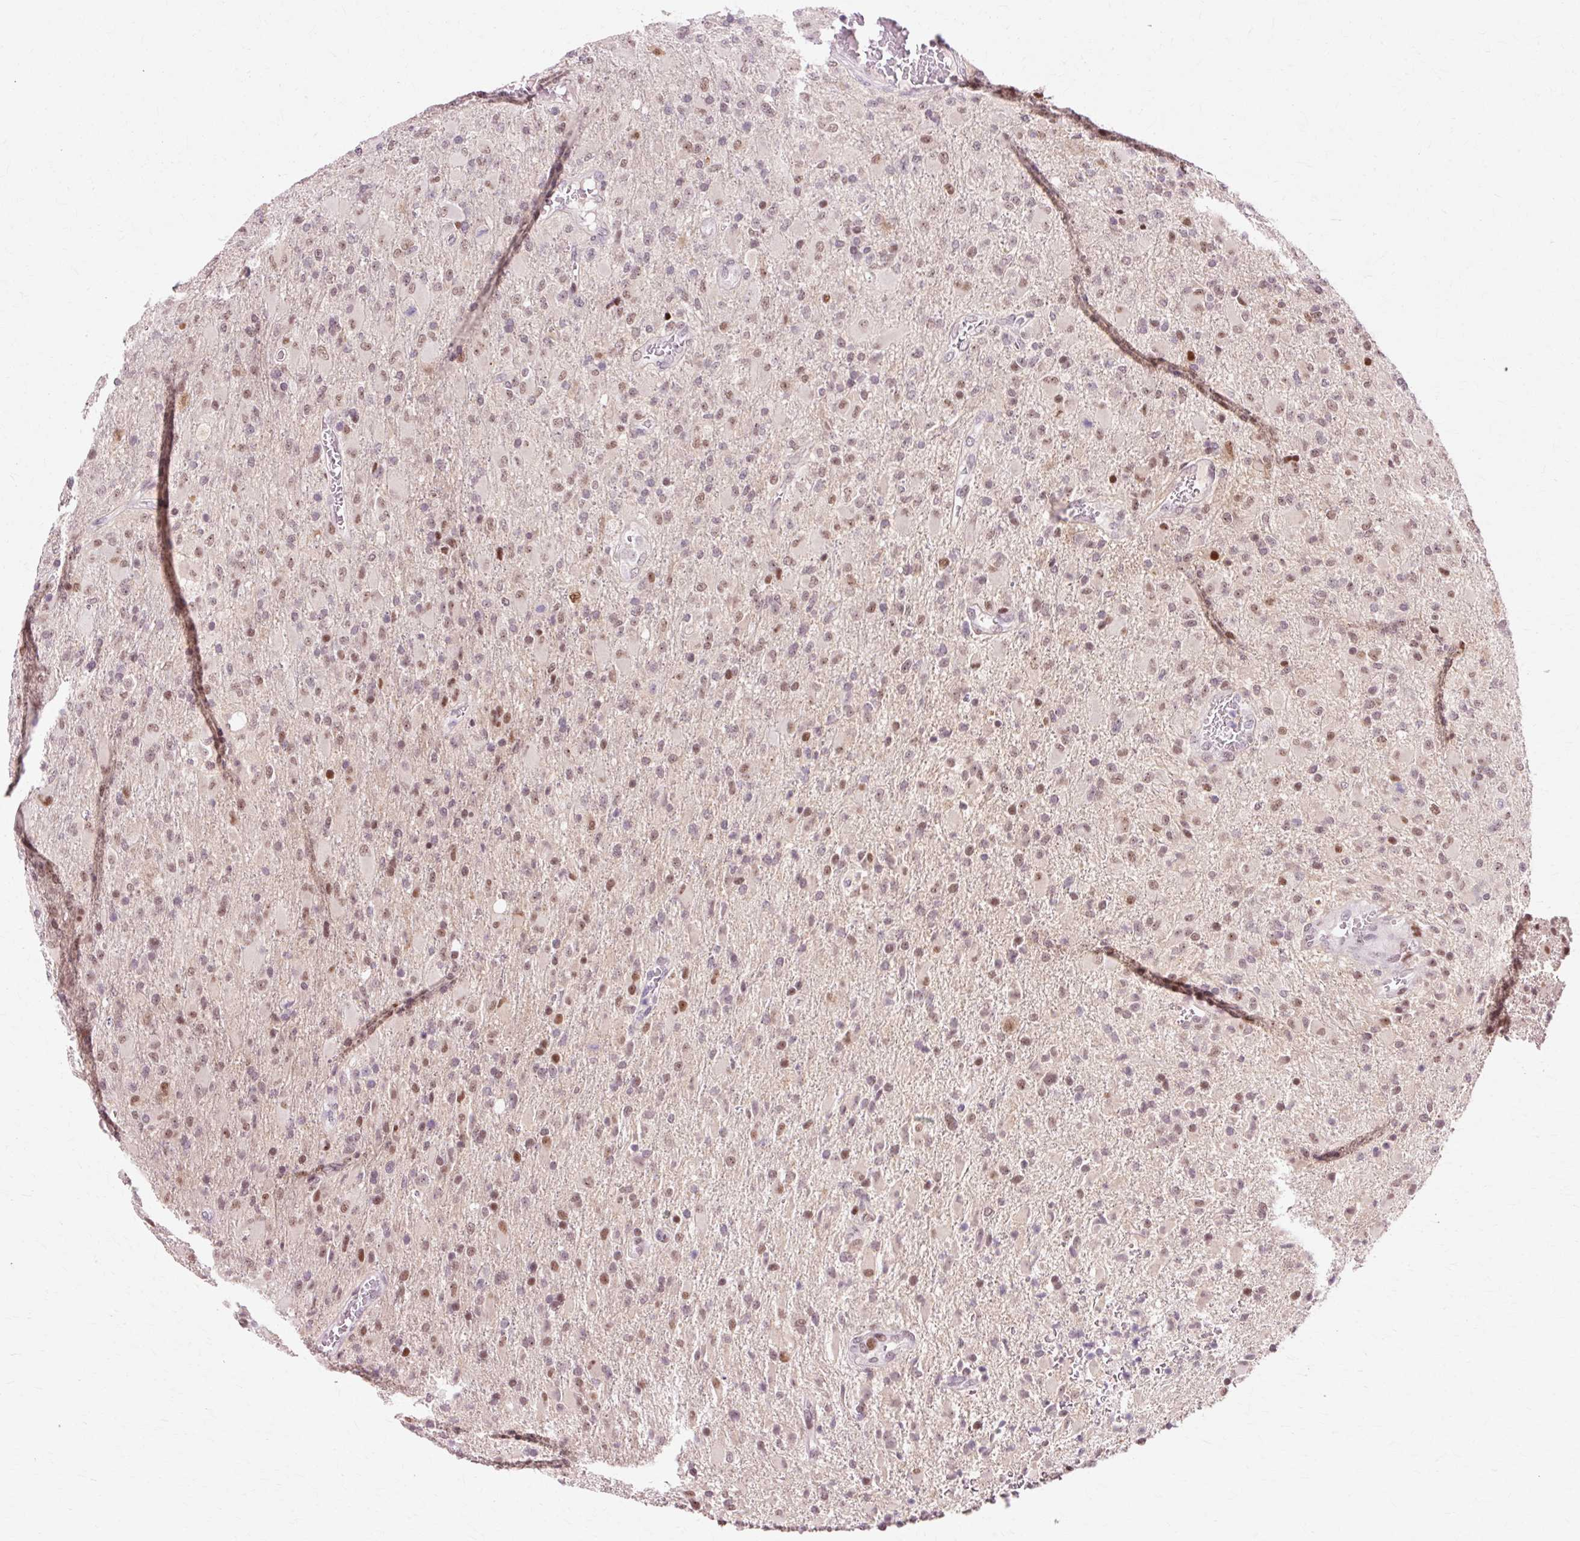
{"staining": {"intensity": "moderate", "quantity": ">75%", "location": "nuclear"}, "tissue": "glioma", "cell_type": "Tumor cells", "image_type": "cancer", "snomed": [{"axis": "morphology", "description": "Glioma, malignant, Low grade"}, {"axis": "topography", "description": "Brain"}], "caption": "This is an image of IHC staining of malignant glioma (low-grade), which shows moderate staining in the nuclear of tumor cells.", "gene": "MACROD2", "patient": {"sex": "male", "age": 65}}